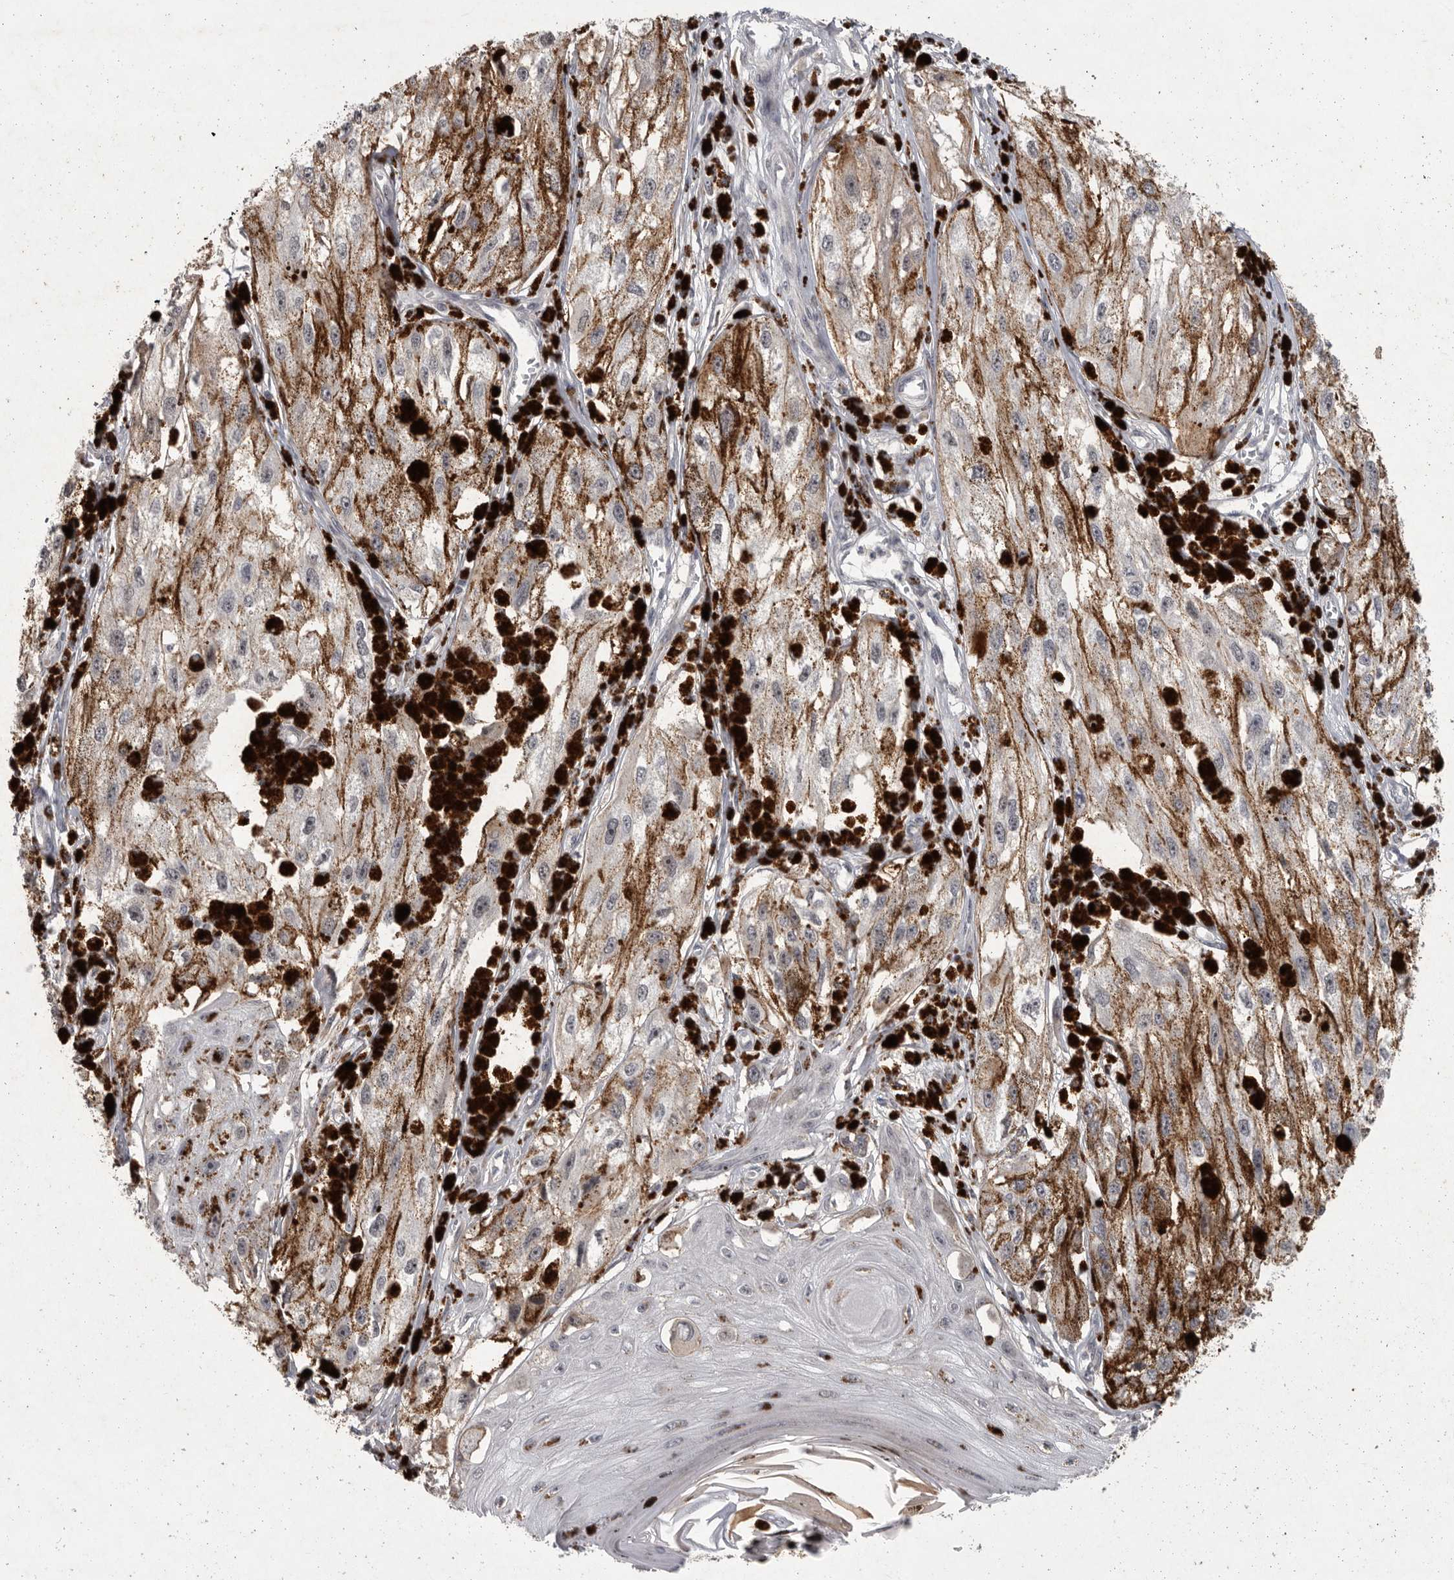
{"staining": {"intensity": "negative", "quantity": "none", "location": "none"}, "tissue": "melanoma", "cell_type": "Tumor cells", "image_type": "cancer", "snomed": [{"axis": "morphology", "description": "Malignant melanoma, NOS"}, {"axis": "topography", "description": "Skin"}], "caption": "An image of human malignant melanoma is negative for staining in tumor cells. (DAB immunohistochemistry visualized using brightfield microscopy, high magnification).", "gene": "MAN2A1", "patient": {"sex": "male", "age": 88}}